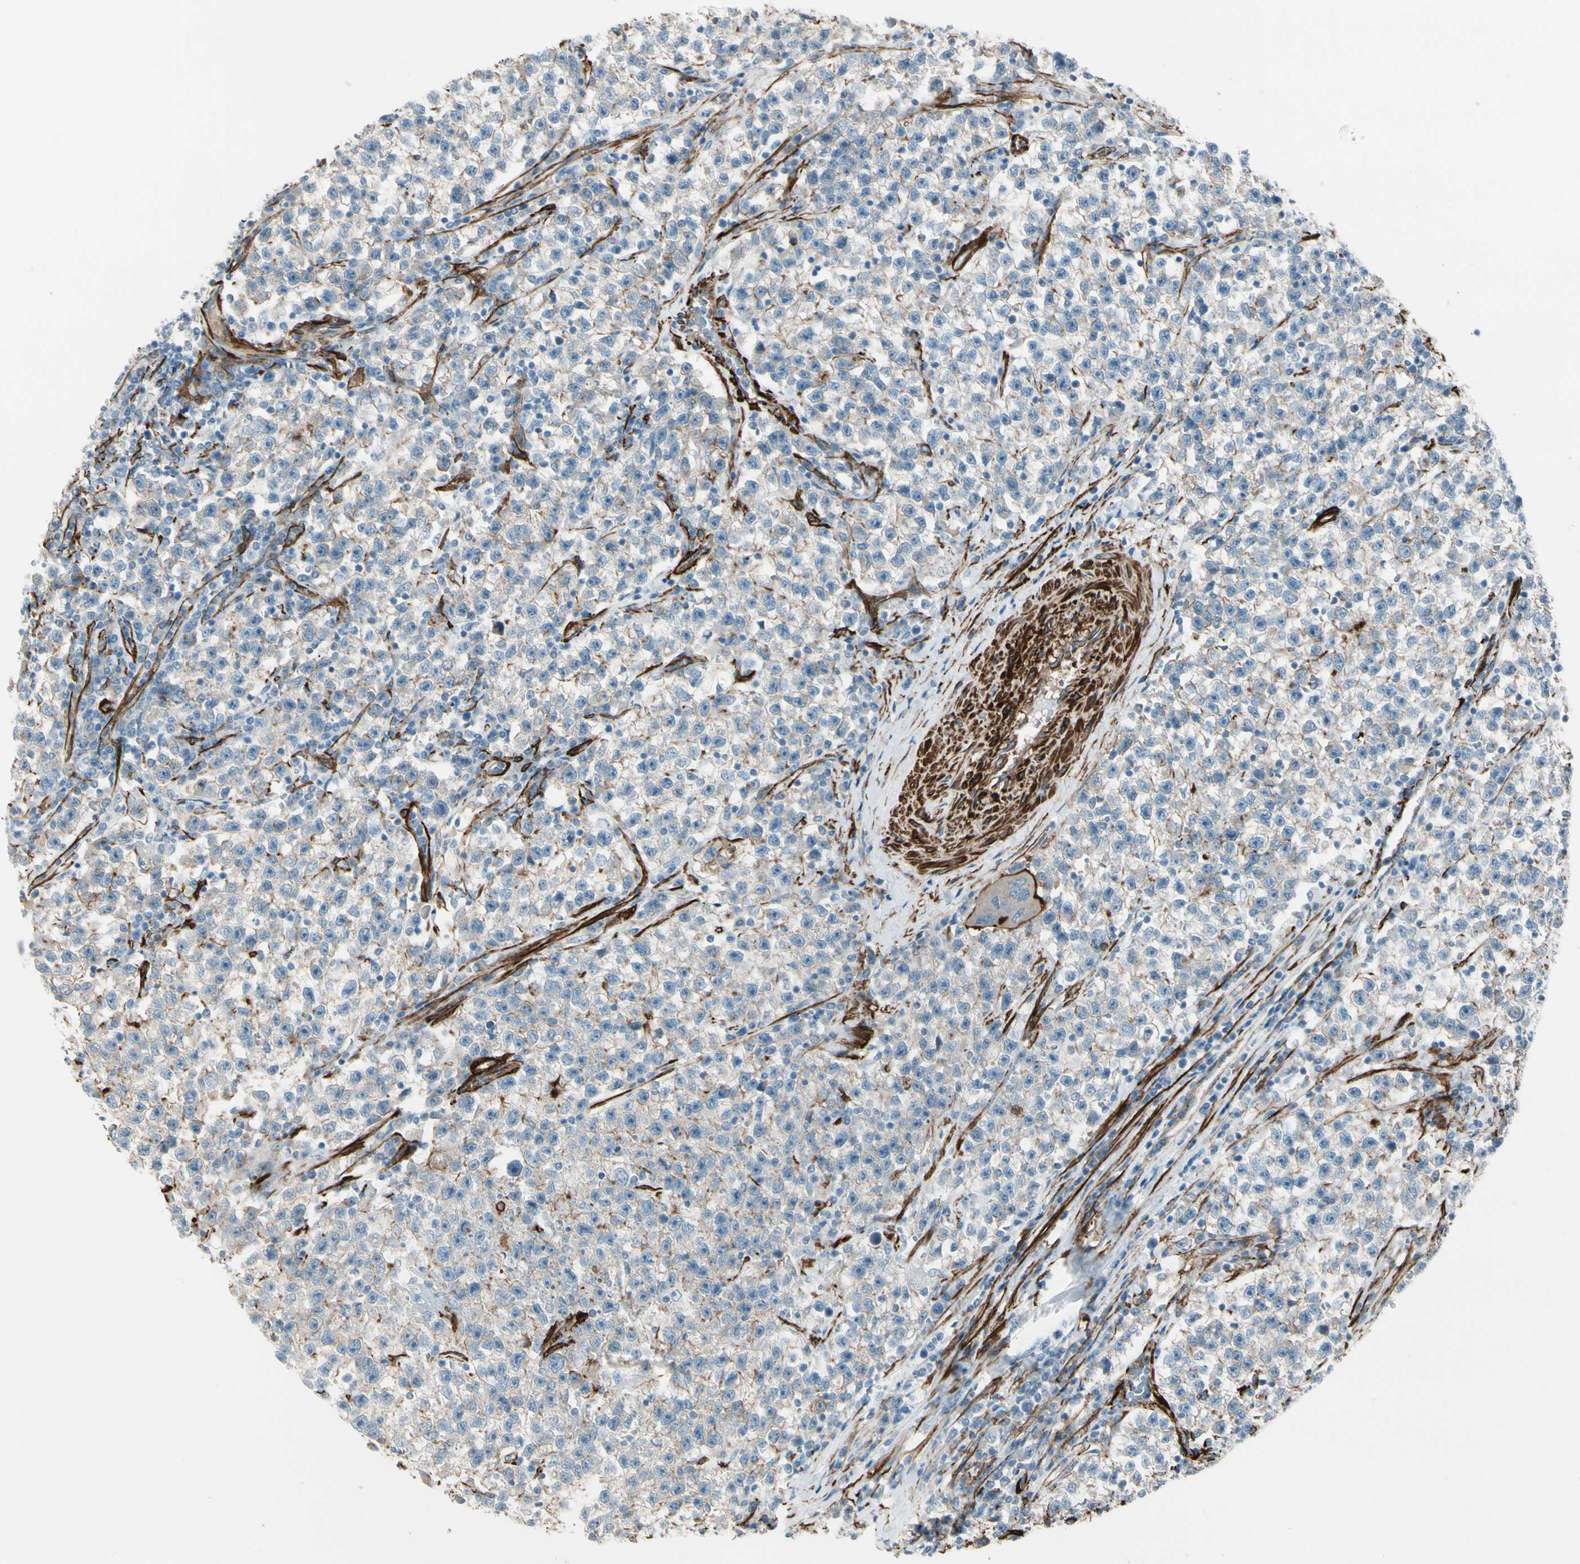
{"staining": {"intensity": "weak", "quantity": "<25%", "location": "cytoplasmic/membranous"}, "tissue": "testis cancer", "cell_type": "Tumor cells", "image_type": "cancer", "snomed": [{"axis": "morphology", "description": "Seminoma, NOS"}, {"axis": "topography", "description": "Testis"}], "caption": "This is a micrograph of immunohistochemistry staining of testis cancer (seminoma), which shows no expression in tumor cells.", "gene": "CALD1", "patient": {"sex": "male", "age": 22}}